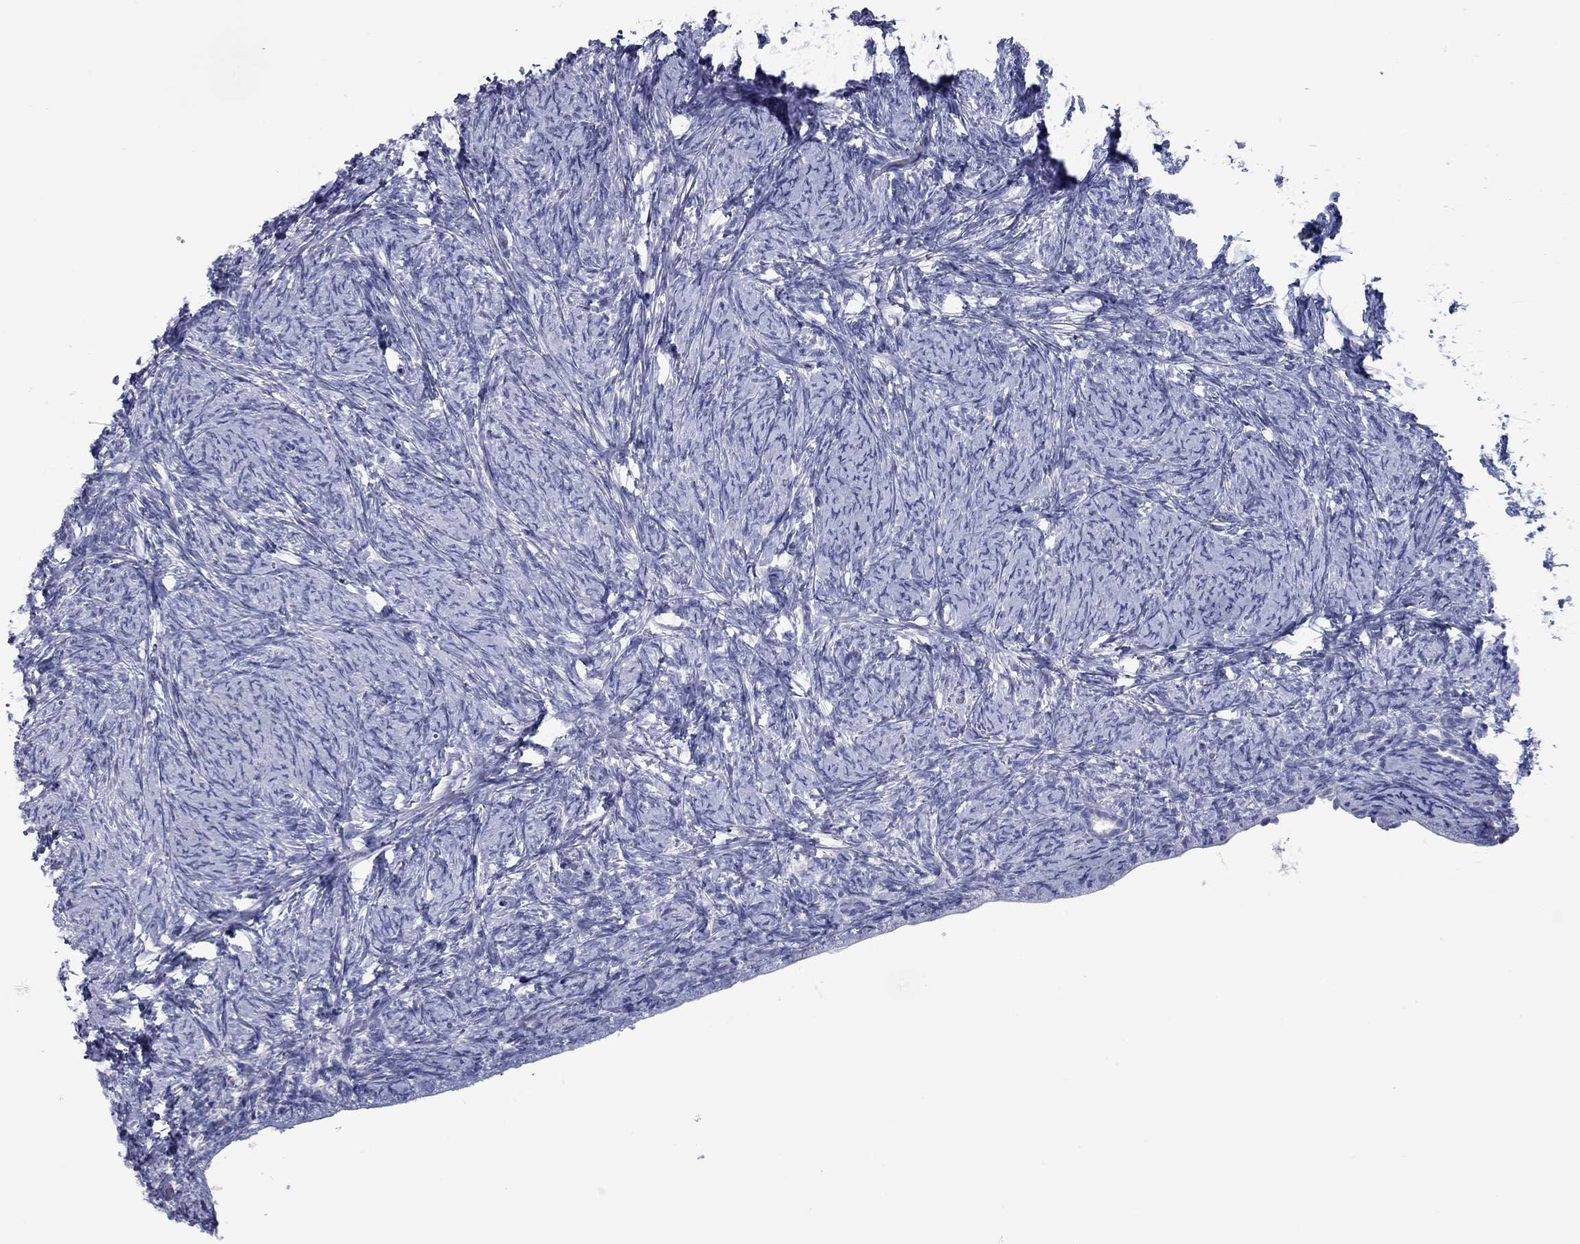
{"staining": {"intensity": "negative", "quantity": "none", "location": "none"}, "tissue": "ovary", "cell_type": "Ovarian stroma cells", "image_type": "normal", "snomed": [{"axis": "morphology", "description": "Normal tissue, NOS"}, {"axis": "topography", "description": "Ovary"}], "caption": "Photomicrograph shows no protein positivity in ovarian stroma cells of normal ovary. (Stains: DAB immunohistochemistry with hematoxylin counter stain, Microscopy: brightfield microscopy at high magnification).", "gene": "KIRREL2", "patient": {"sex": "female", "age": 34}}